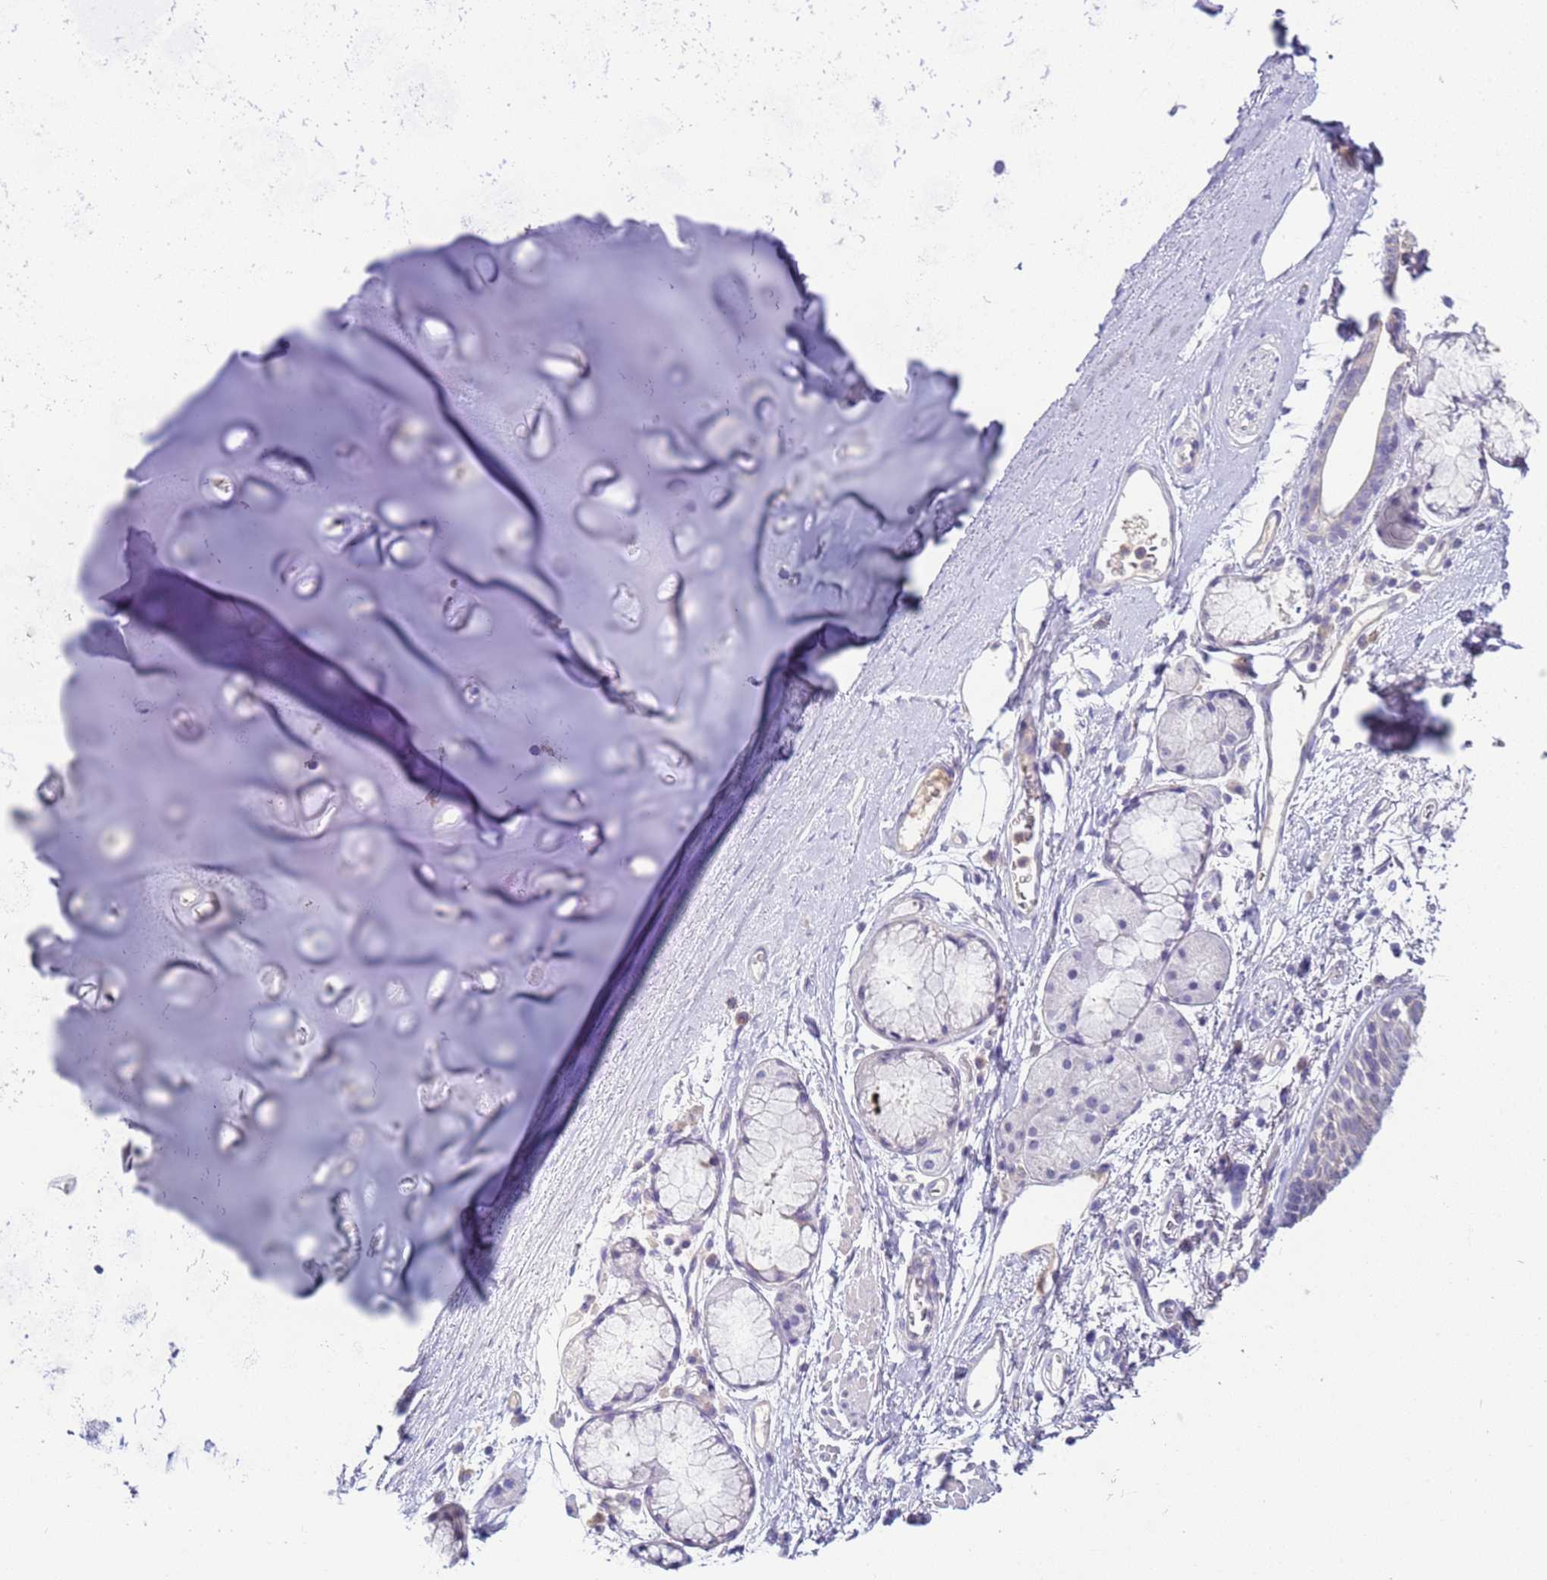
{"staining": {"intensity": "negative", "quantity": "none", "location": "none"}, "tissue": "soft tissue", "cell_type": "Chondrocytes", "image_type": "normal", "snomed": [{"axis": "morphology", "description": "Normal tissue, NOS"}, {"axis": "topography", "description": "Cartilage tissue"}], "caption": "High magnification brightfield microscopy of unremarkable soft tissue stained with DAB (brown) and counterstained with hematoxylin (blue): chondrocytes show no significant expression. (Brightfield microscopy of DAB immunohistochemistry at high magnification).", "gene": "IL2RG", "patient": {"sex": "male", "age": 73}}